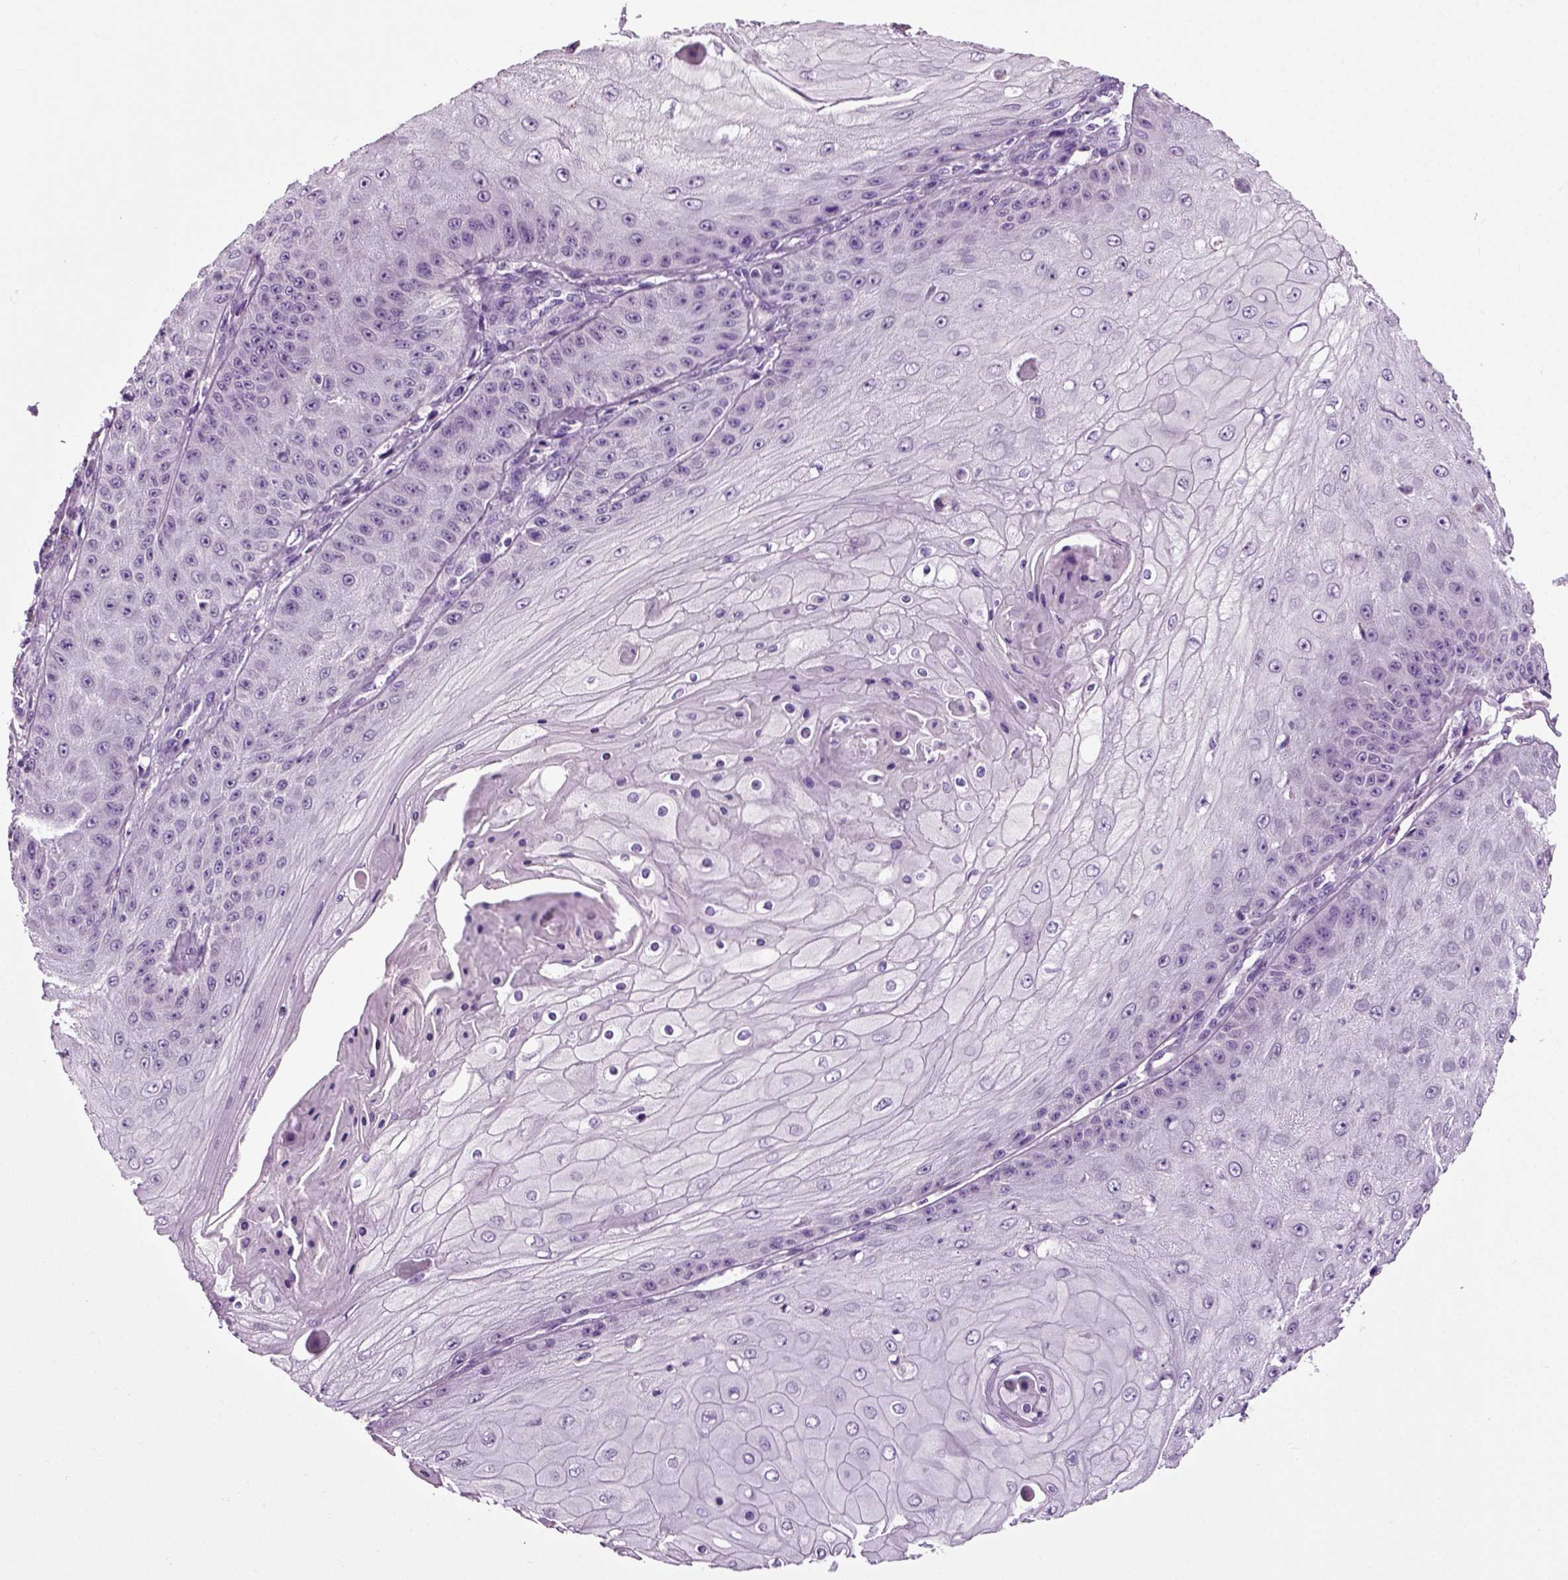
{"staining": {"intensity": "negative", "quantity": "none", "location": "none"}, "tissue": "skin cancer", "cell_type": "Tumor cells", "image_type": "cancer", "snomed": [{"axis": "morphology", "description": "Squamous cell carcinoma, NOS"}, {"axis": "topography", "description": "Skin"}], "caption": "An immunohistochemistry histopathology image of squamous cell carcinoma (skin) is shown. There is no staining in tumor cells of squamous cell carcinoma (skin).", "gene": "DNAH10", "patient": {"sex": "male", "age": 70}}